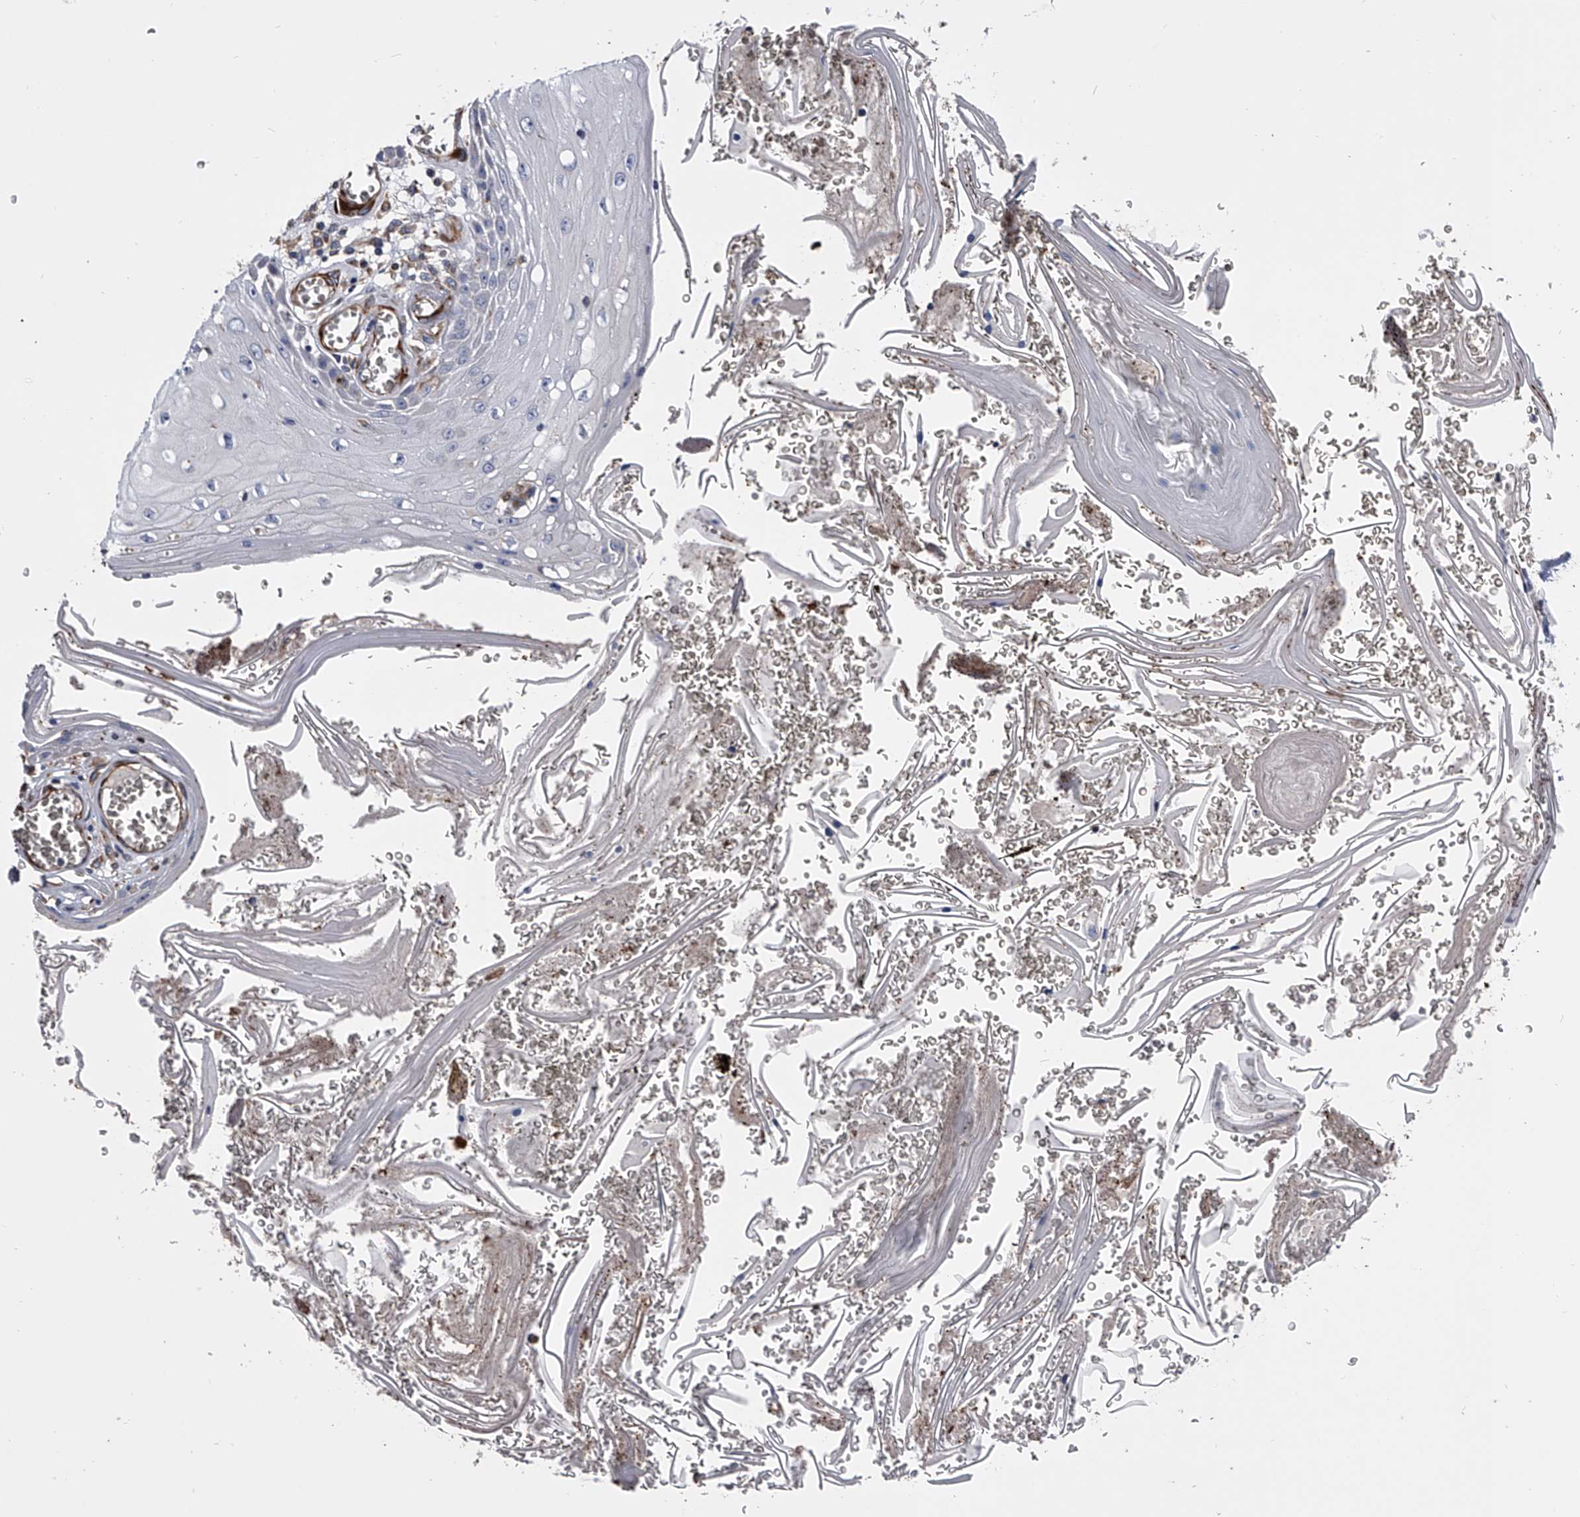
{"staining": {"intensity": "negative", "quantity": "none", "location": "none"}, "tissue": "skin cancer", "cell_type": "Tumor cells", "image_type": "cancer", "snomed": [{"axis": "morphology", "description": "Squamous cell carcinoma, NOS"}, {"axis": "topography", "description": "Skin"}], "caption": "Immunohistochemistry (IHC) histopathology image of neoplastic tissue: skin squamous cell carcinoma stained with DAB (3,3'-diaminobenzidine) exhibits no significant protein expression in tumor cells.", "gene": "EFCAB7", "patient": {"sex": "female", "age": 73}}